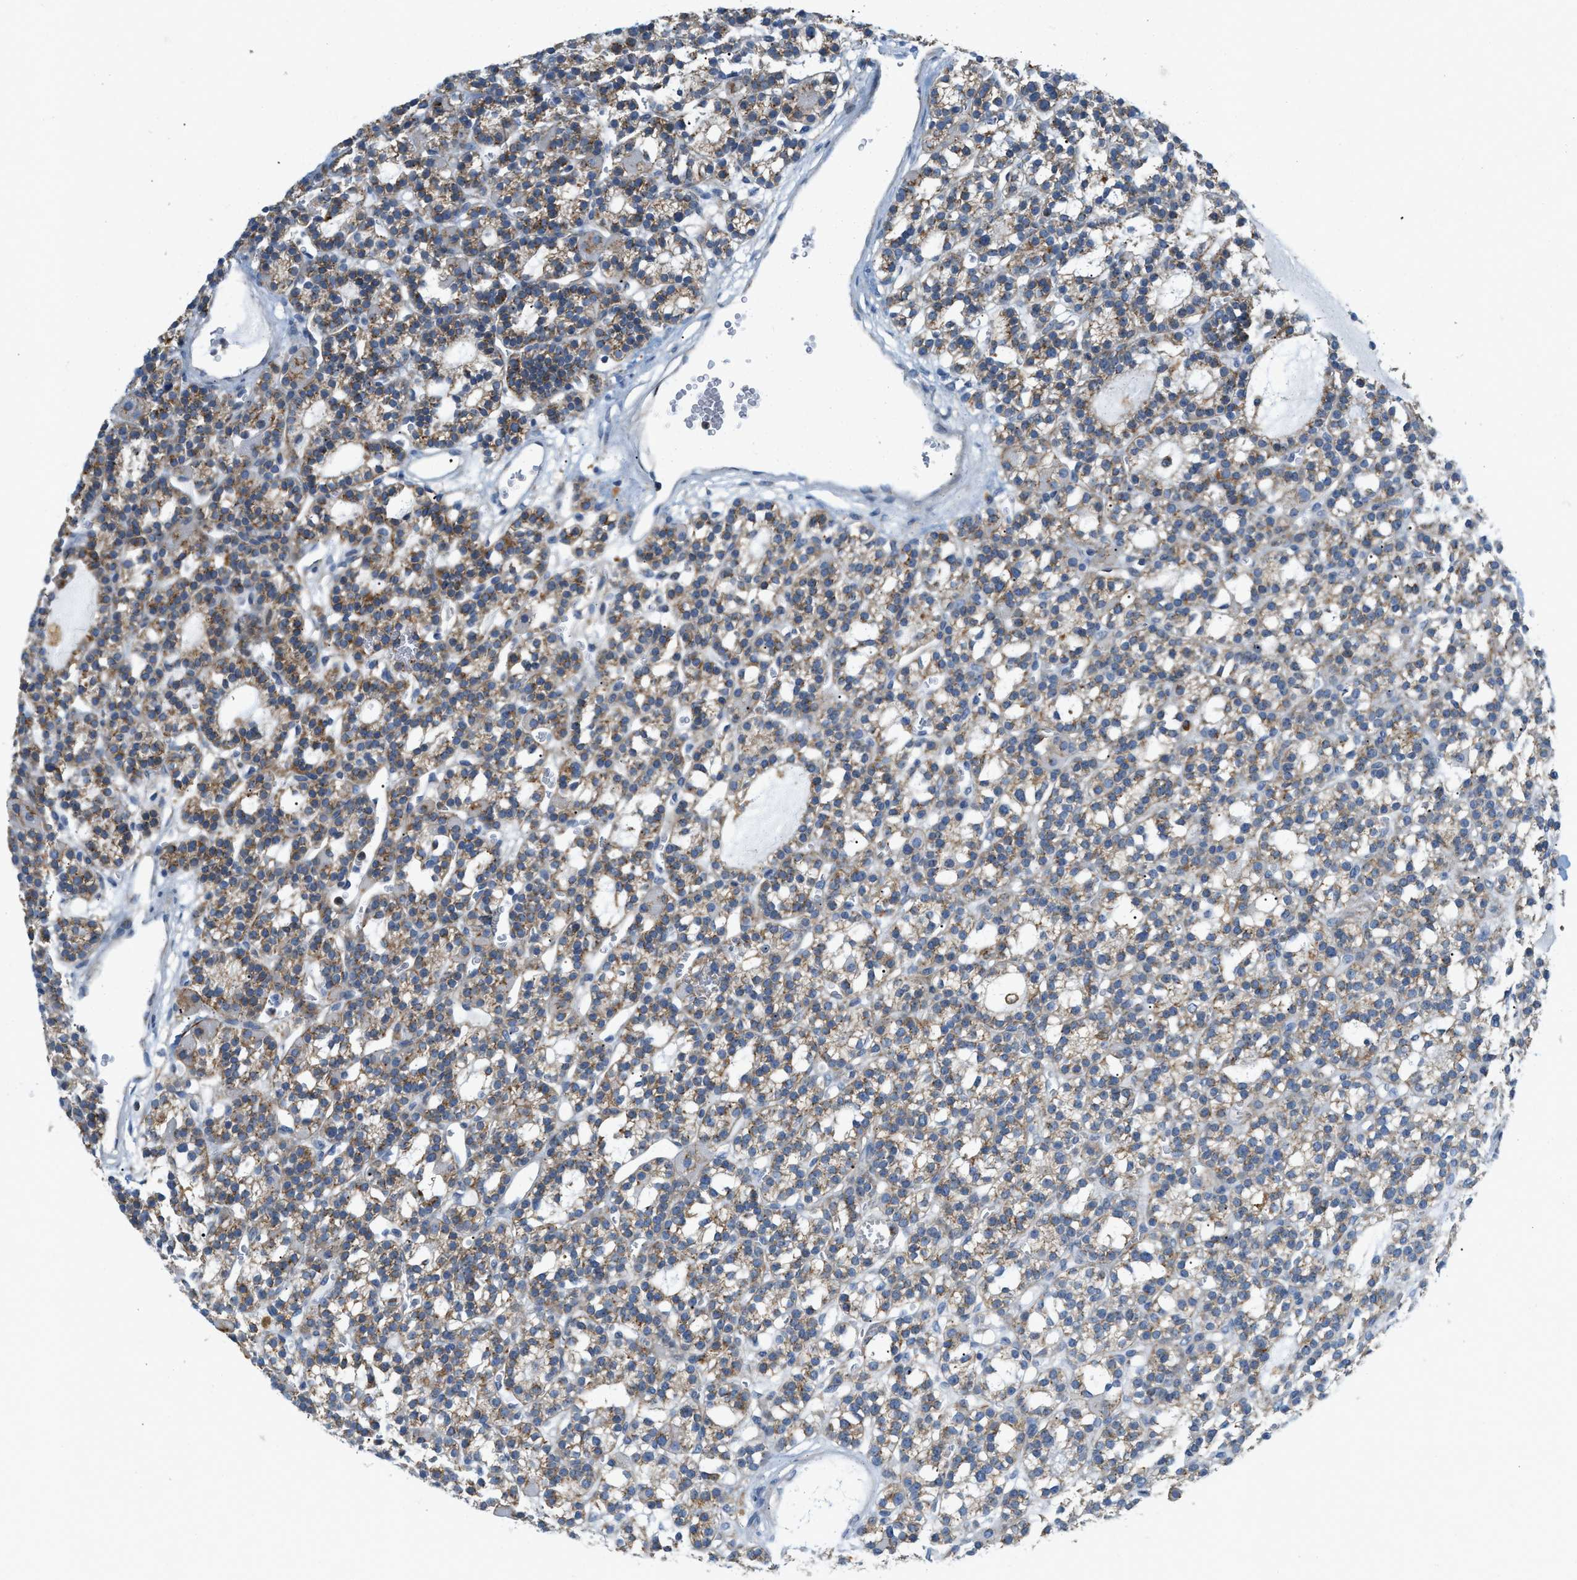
{"staining": {"intensity": "moderate", "quantity": ">75%", "location": "cytoplasmic/membranous"}, "tissue": "parathyroid gland", "cell_type": "Glandular cells", "image_type": "normal", "snomed": [{"axis": "morphology", "description": "Normal tissue, NOS"}, {"axis": "morphology", "description": "Adenoma, NOS"}, {"axis": "topography", "description": "Parathyroid gland"}], "caption": "Immunohistochemistry photomicrograph of normal human parathyroid gland stained for a protein (brown), which displays medium levels of moderate cytoplasmic/membranous positivity in about >75% of glandular cells.", "gene": "LMBRD1", "patient": {"sex": "female", "age": 58}}